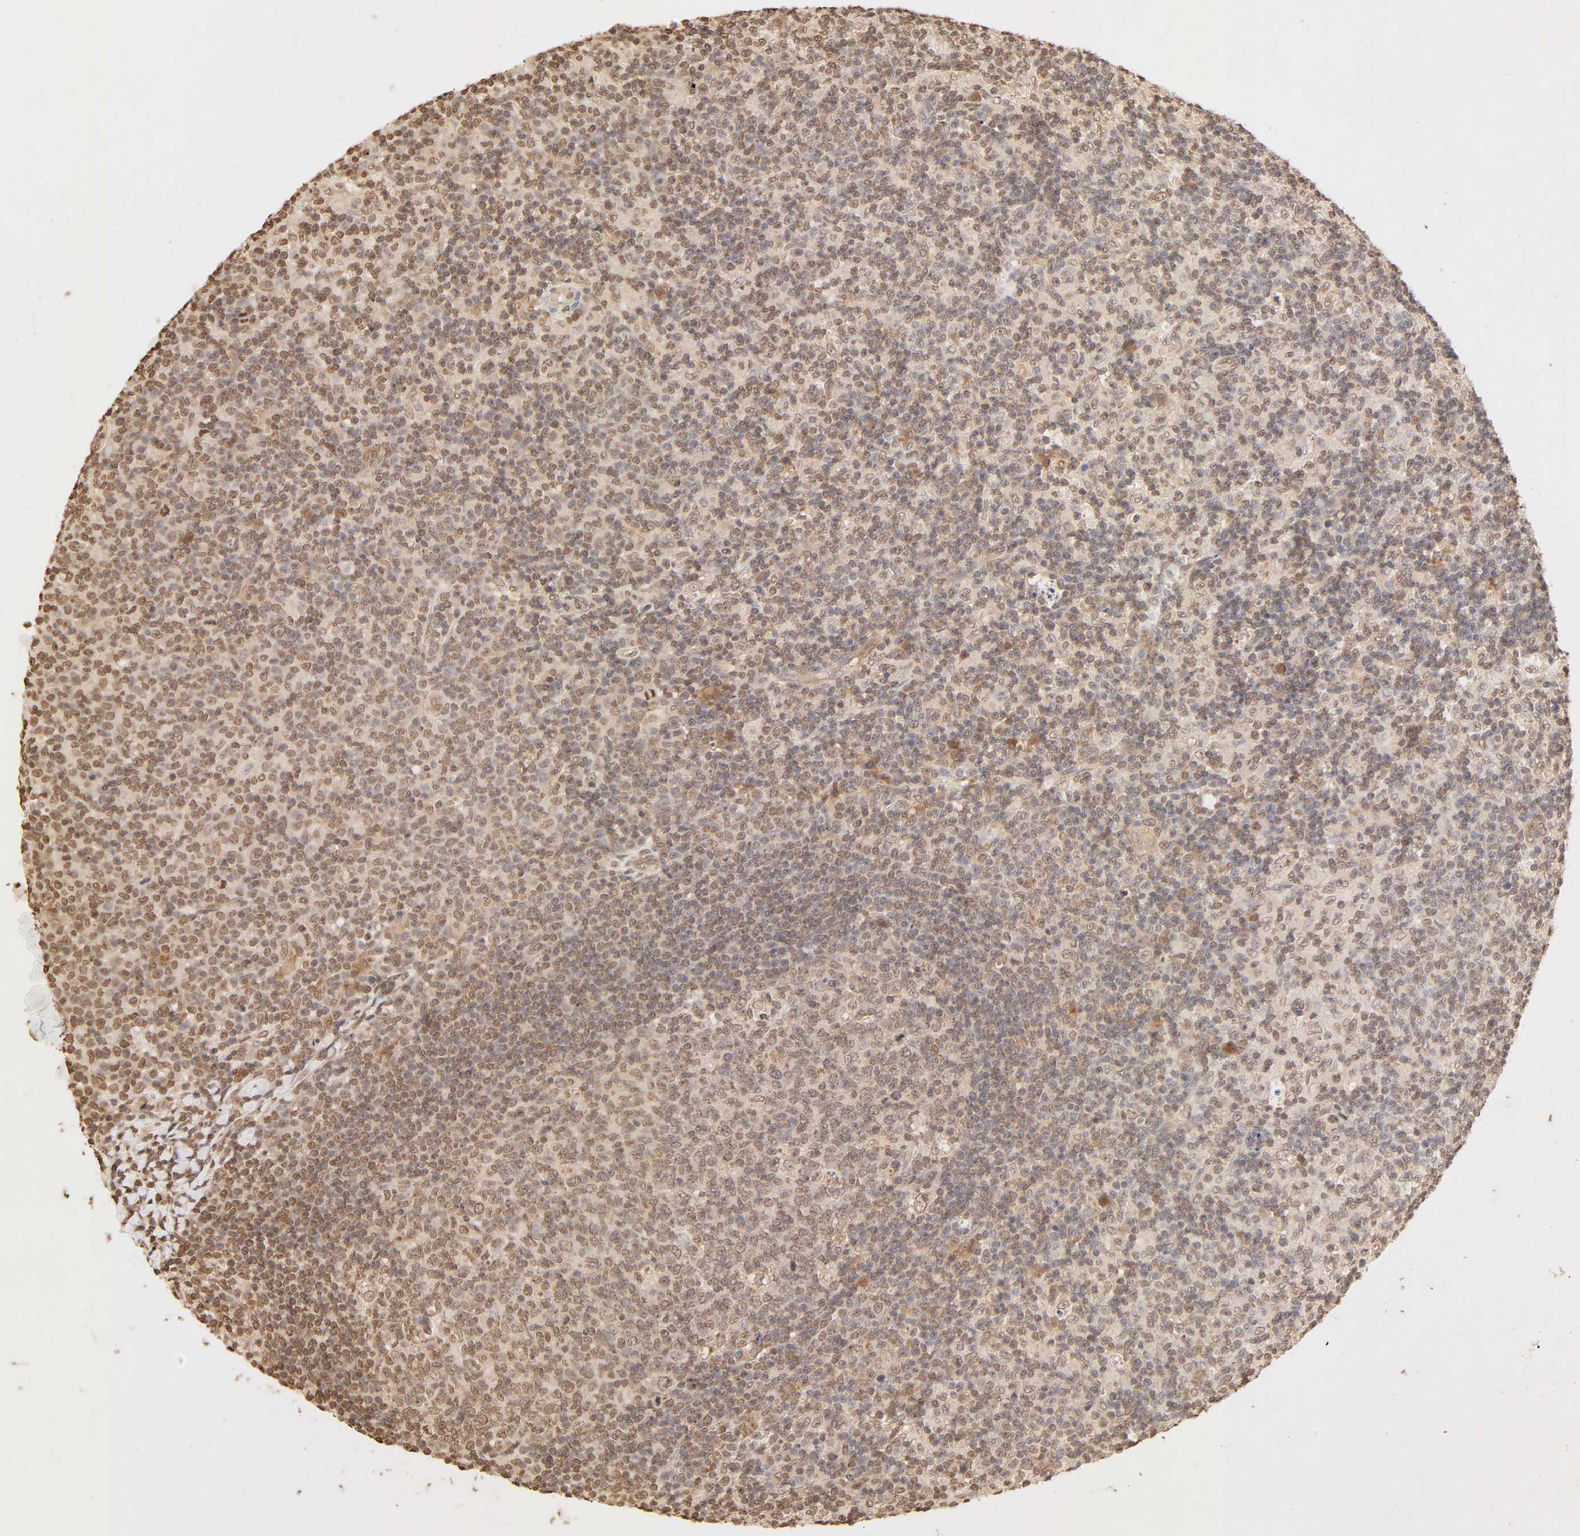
{"staining": {"intensity": "moderate", "quantity": ">75%", "location": "cytoplasmic/membranous,nuclear"}, "tissue": "lymph node", "cell_type": "Germinal center cells", "image_type": "normal", "snomed": [{"axis": "morphology", "description": "Normal tissue, NOS"}, {"axis": "morphology", "description": "Inflammation, NOS"}, {"axis": "topography", "description": "Lymph node"}], "caption": "The photomicrograph shows staining of benign lymph node, revealing moderate cytoplasmic/membranous,nuclear protein positivity (brown color) within germinal center cells.", "gene": "TBL1X", "patient": {"sex": "male", "age": 55}}